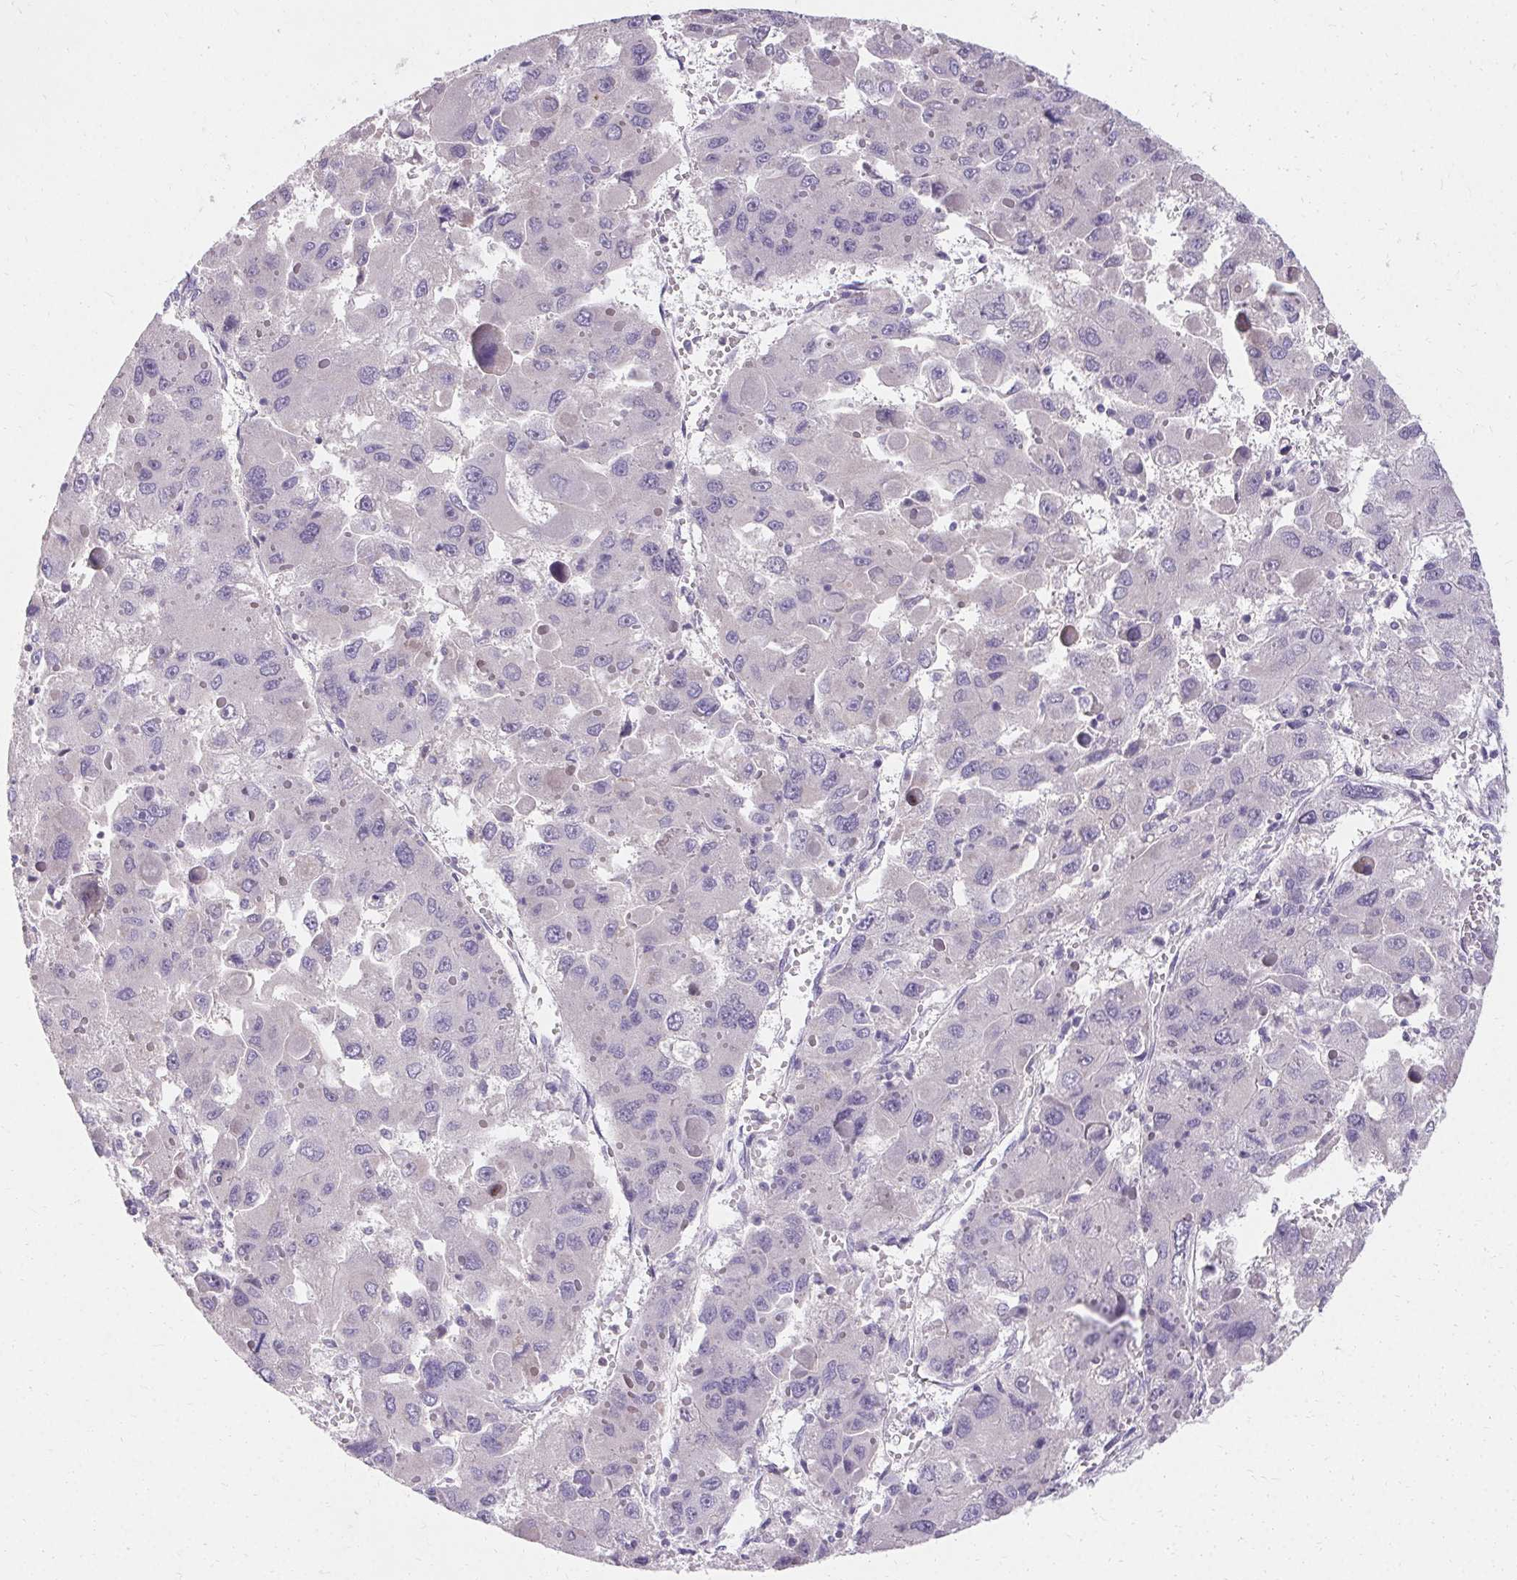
{"staining": {"intensity": "negative", "quantity": "none", "location": "none"}, "tissue": "liver cancer", "cell_type": "Tumor cells", "image_type": "cancer", "snomed": [{"axis": "morphology", "description": "Carcinoma, Hepatocellular, NOS"}, {"axis": "topography", "description": "Liver"}], "caption": "DAB immunohistochemical staining of human hepatocellular carcinoma (liver) demonstrates no significant expression in tumor cells. The staining was performed using DAB (3,3'-diaminobenzidine) to visualize the protein expression in brown, while the nuclei were stained in blue with hematoxylin (Magnification: 20x).", "gene": "TRIP13", "patient": {"sex": "female", "age": 41}}